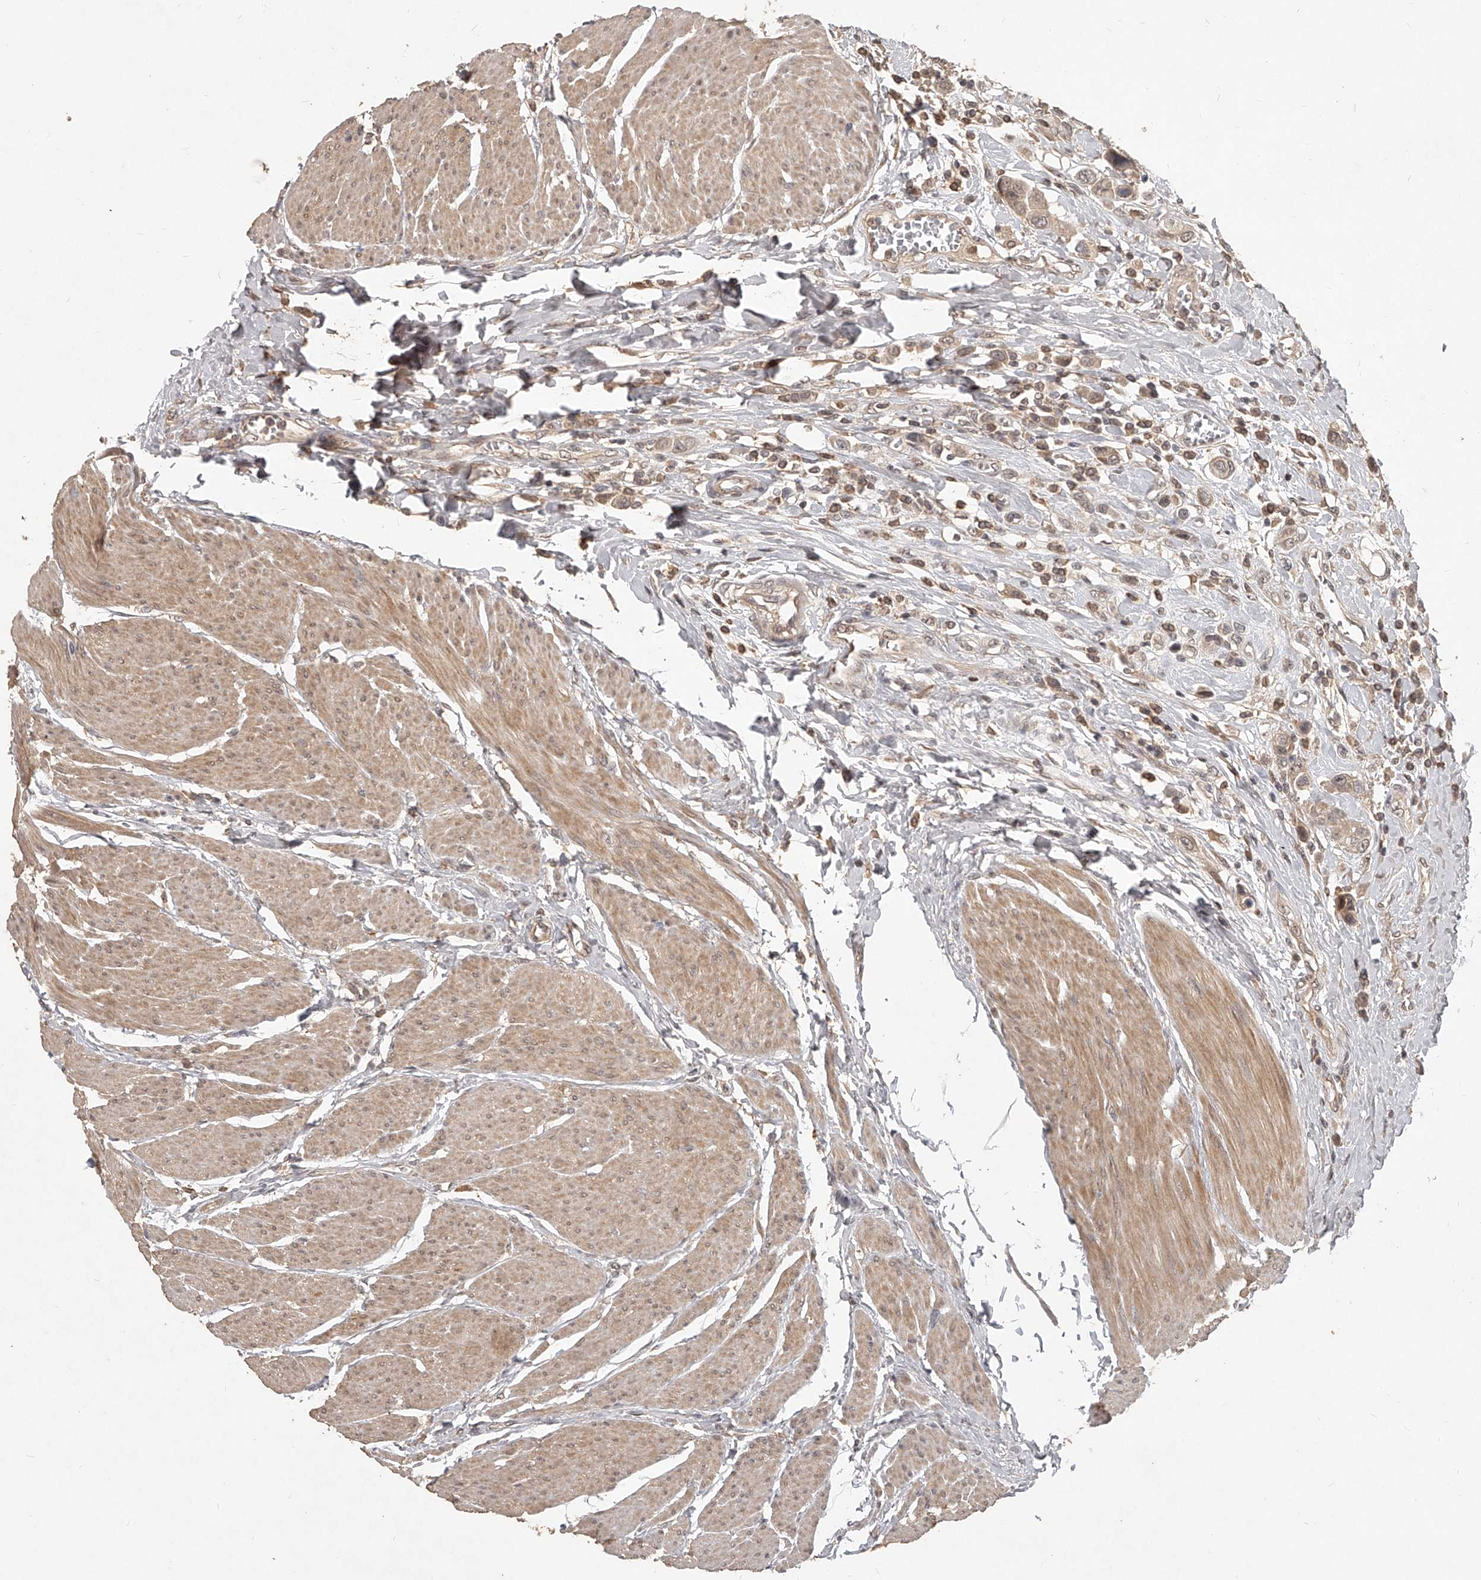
{"staining": {"intensity": "weak", "quantity": "<25%", "location": "cytoplasmic/membranous,nuclear"}, "tissue": "urothelial cancer", "cell_type": "Tumor cells", "image_type": "cancer", "snomed": [{"axis": "morphology", "description": "Urothelial carcinoma, High grade"}, {"axis": "topography", "description": "Urinary bladder"}], "caption": "Urothelial cancer was stained to show a protein in brown. There is no significant staining in tumor cells.", "gene": "SLC37A1", "patient": {"sex": "male", "age": 50}}